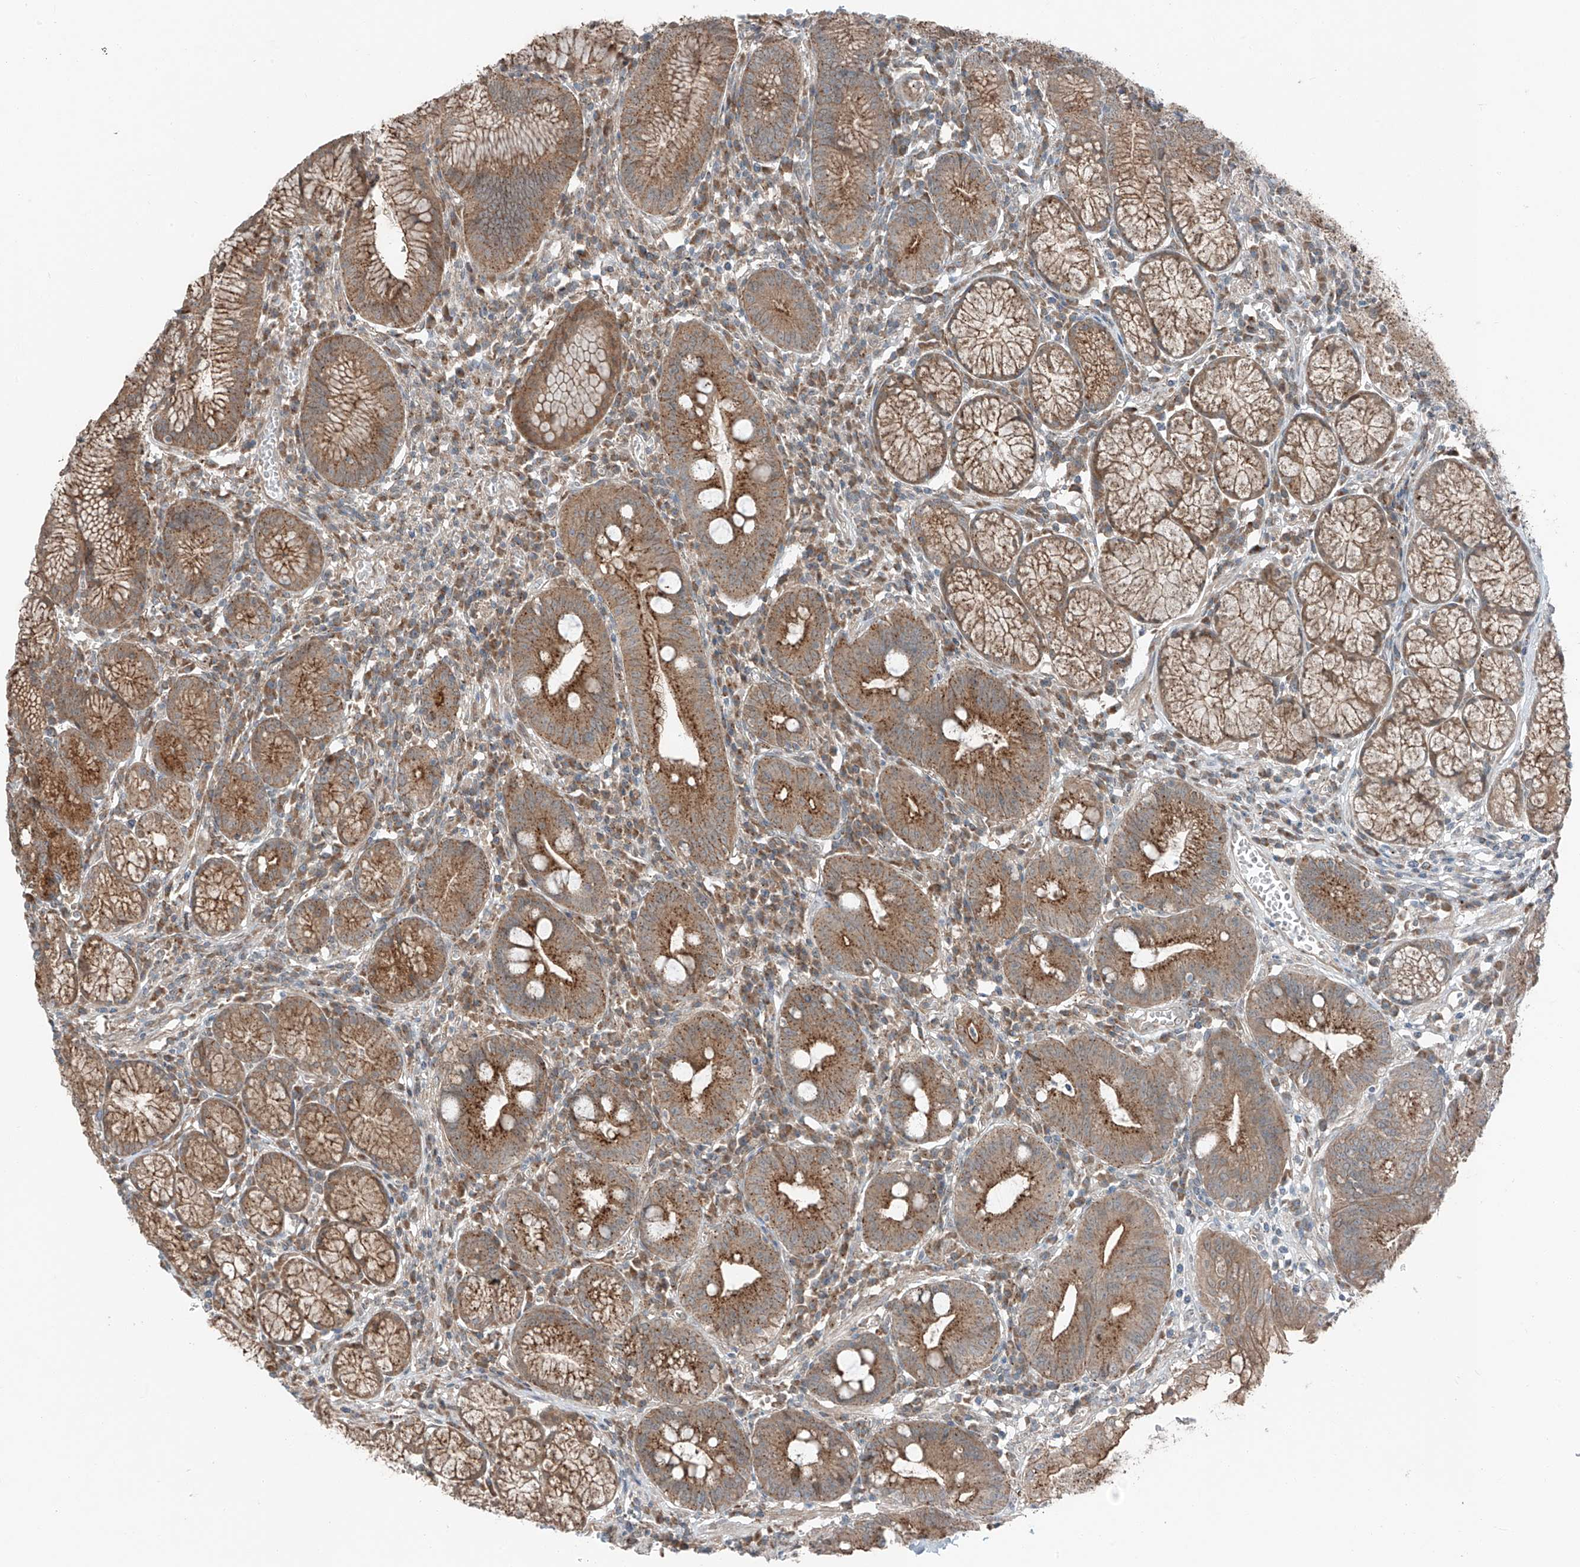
{"staining": {"intensity": "moderate", "quantity": ">75%", "location": "cytoplasmic/membranous"}, "tissue": "stomach", "cell_type": "Glandular cells", "image_type": "normal", "snomed": [{"axis": "morphology", "description": "Normal tissue, NOS"}, {"axis": "topography", "description": "Stomach"}], "caption": "Human stomach stained for a protein (brown) shows moderate cytoplasmic/membranous positive staining in about >75% of glandular cells.", "gene": "CEP162", "patient": {"sex": "male", "age": 55}}